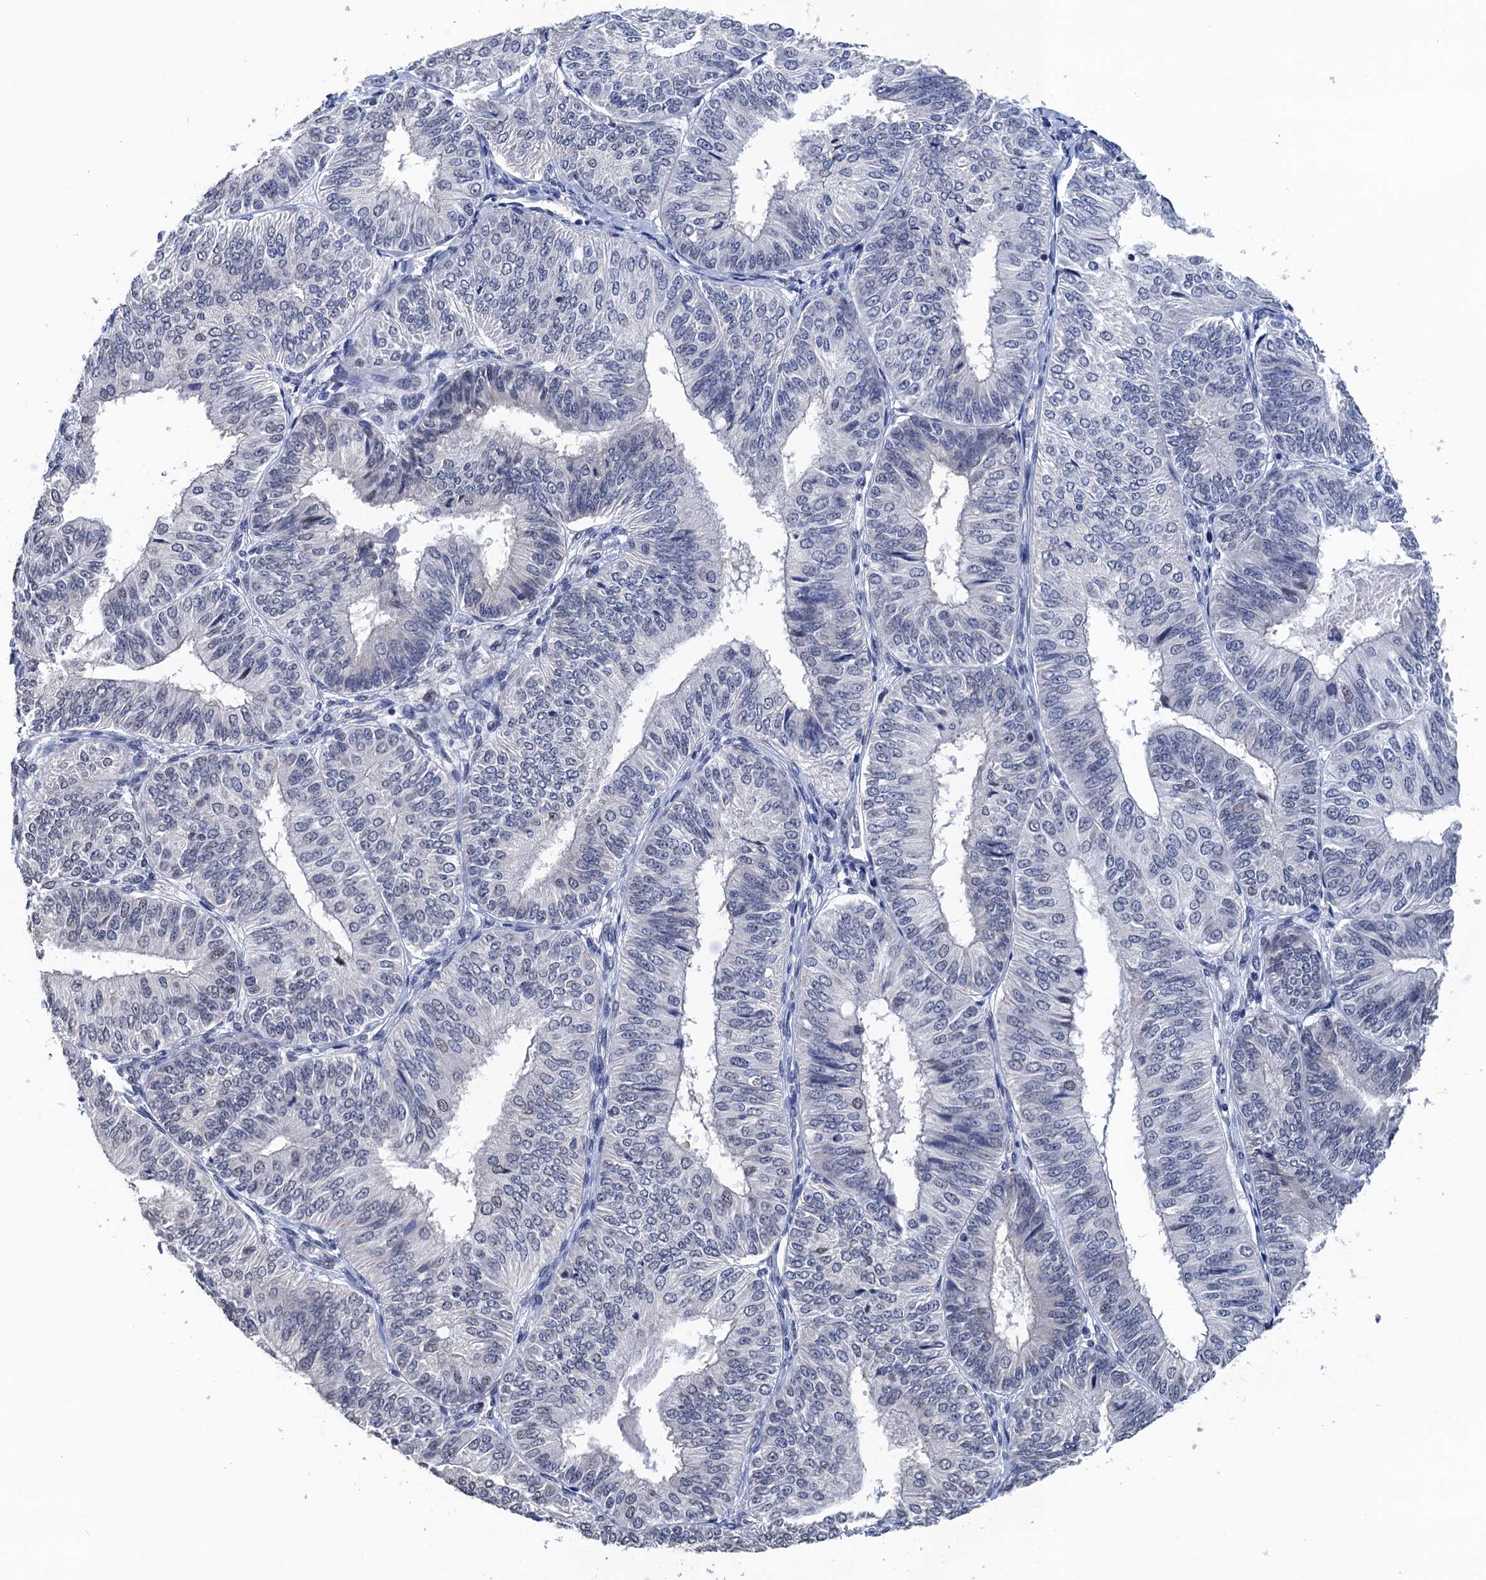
{"staining": {"intensity": "negative", "quantity": "none", "location": "none"}, "tissue": "endometrial cancer", "cell_type": "Tumor cells", "image_type": "cancer", "snomed": [{"axis": "morphology", "description": "Adenocarcinoma, NOS"}, {"axis": "topography", "description": "Endometrium"}], "caption": "Micrograph shows no protein staining in tumor cells of endometrial cancer tissue.", "gene": "ART5", "patient": {"sex": "female", "age": 58}}